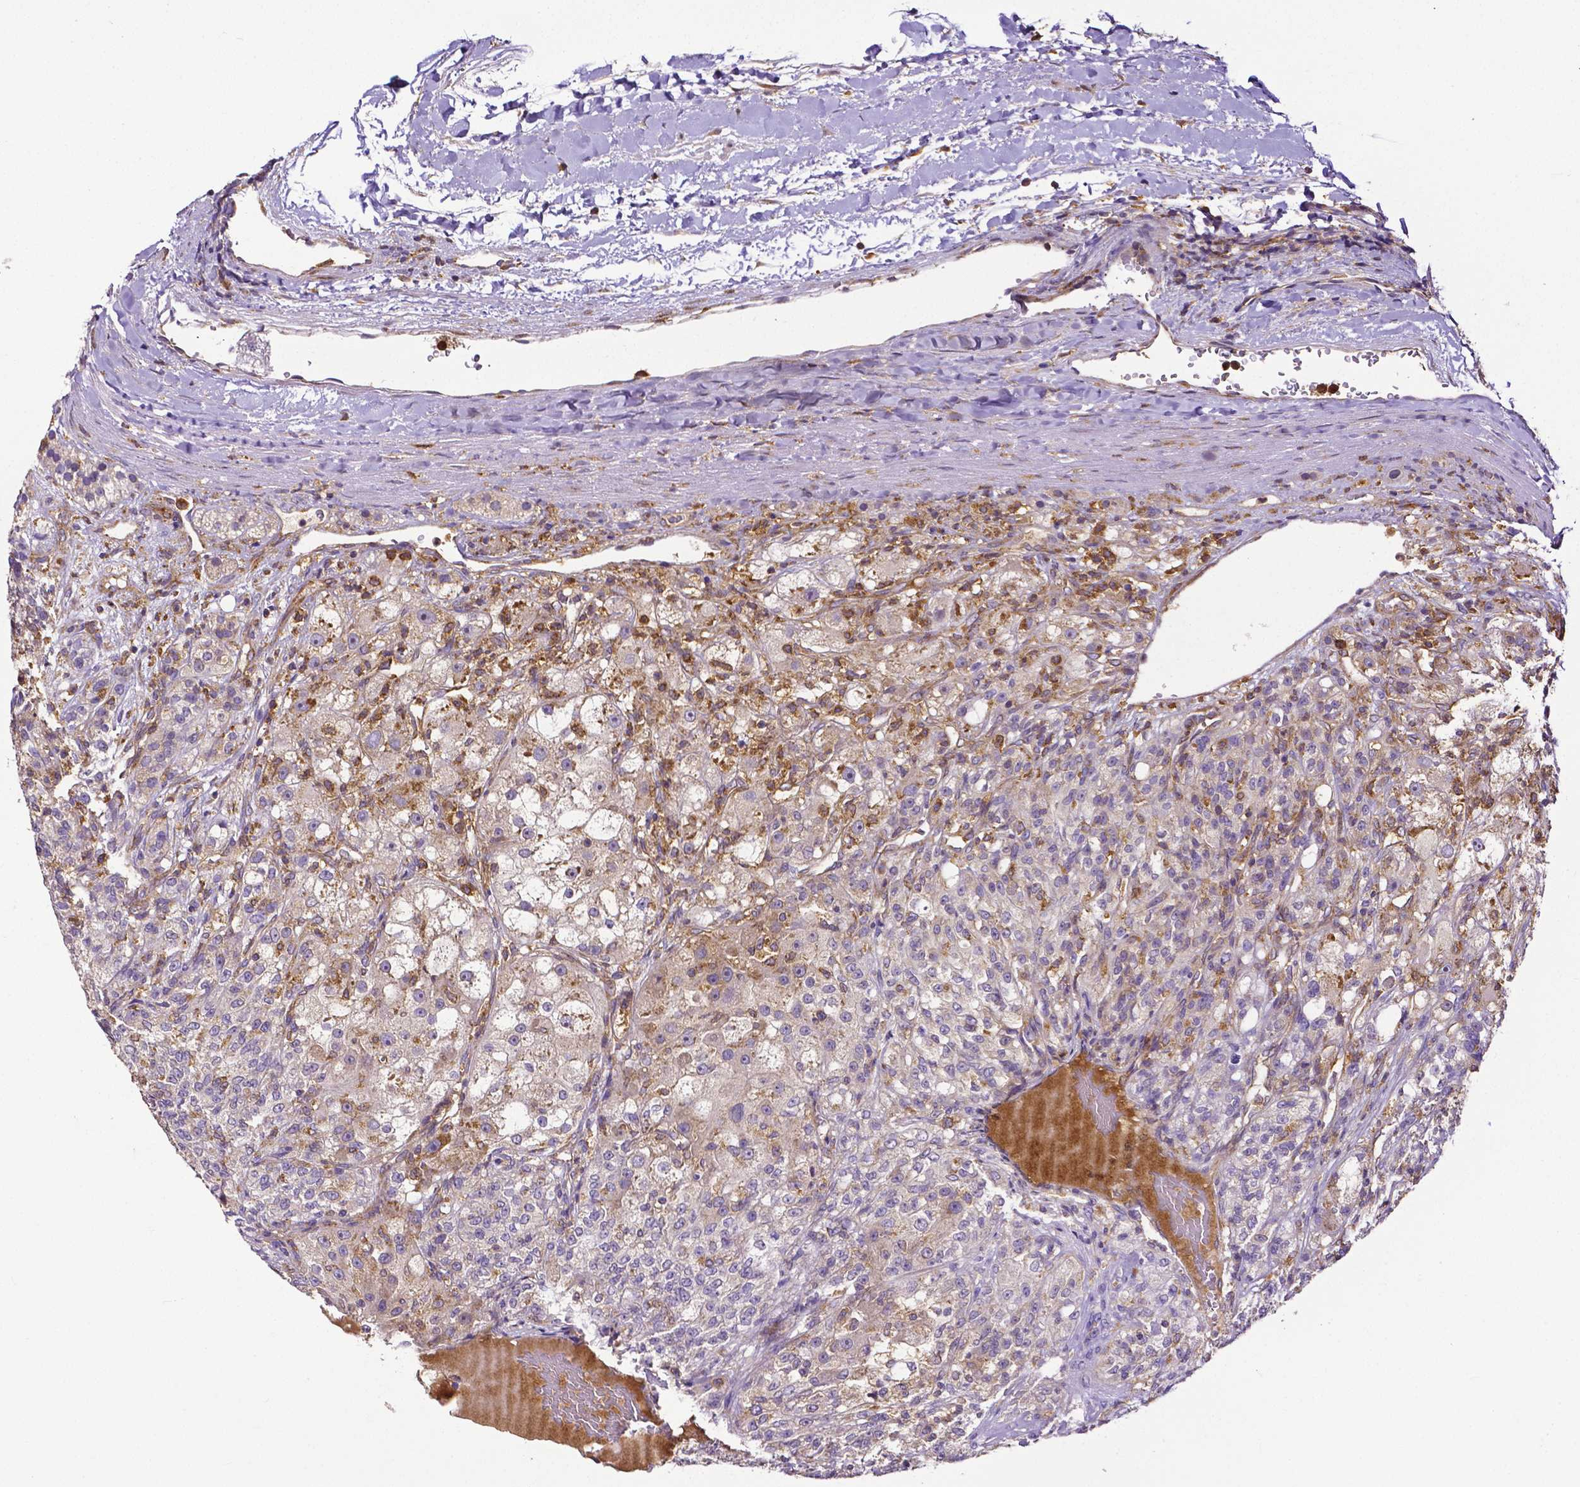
{"staining": {"intensity": "negative", "quantity": "none", "location": "none"}, "tissue": "renal cancer", "cell_type": "Tumor cells", "image_type": "cancer", "snomed": [{"axis": "morphology", "description": "Adenocarcinoma, NOS"}, {"axis": "topography", "description": "Kidney"}], "caption": "Tumor cells show no significant staining in renal cancer. (Stains: DAB immunohistochemistry with hematoxylin counter stain, Microscopy: brightfield microscopy at high magnification).", "gene": "DICER1", "patient": {"sex": "female", "age": 63}}